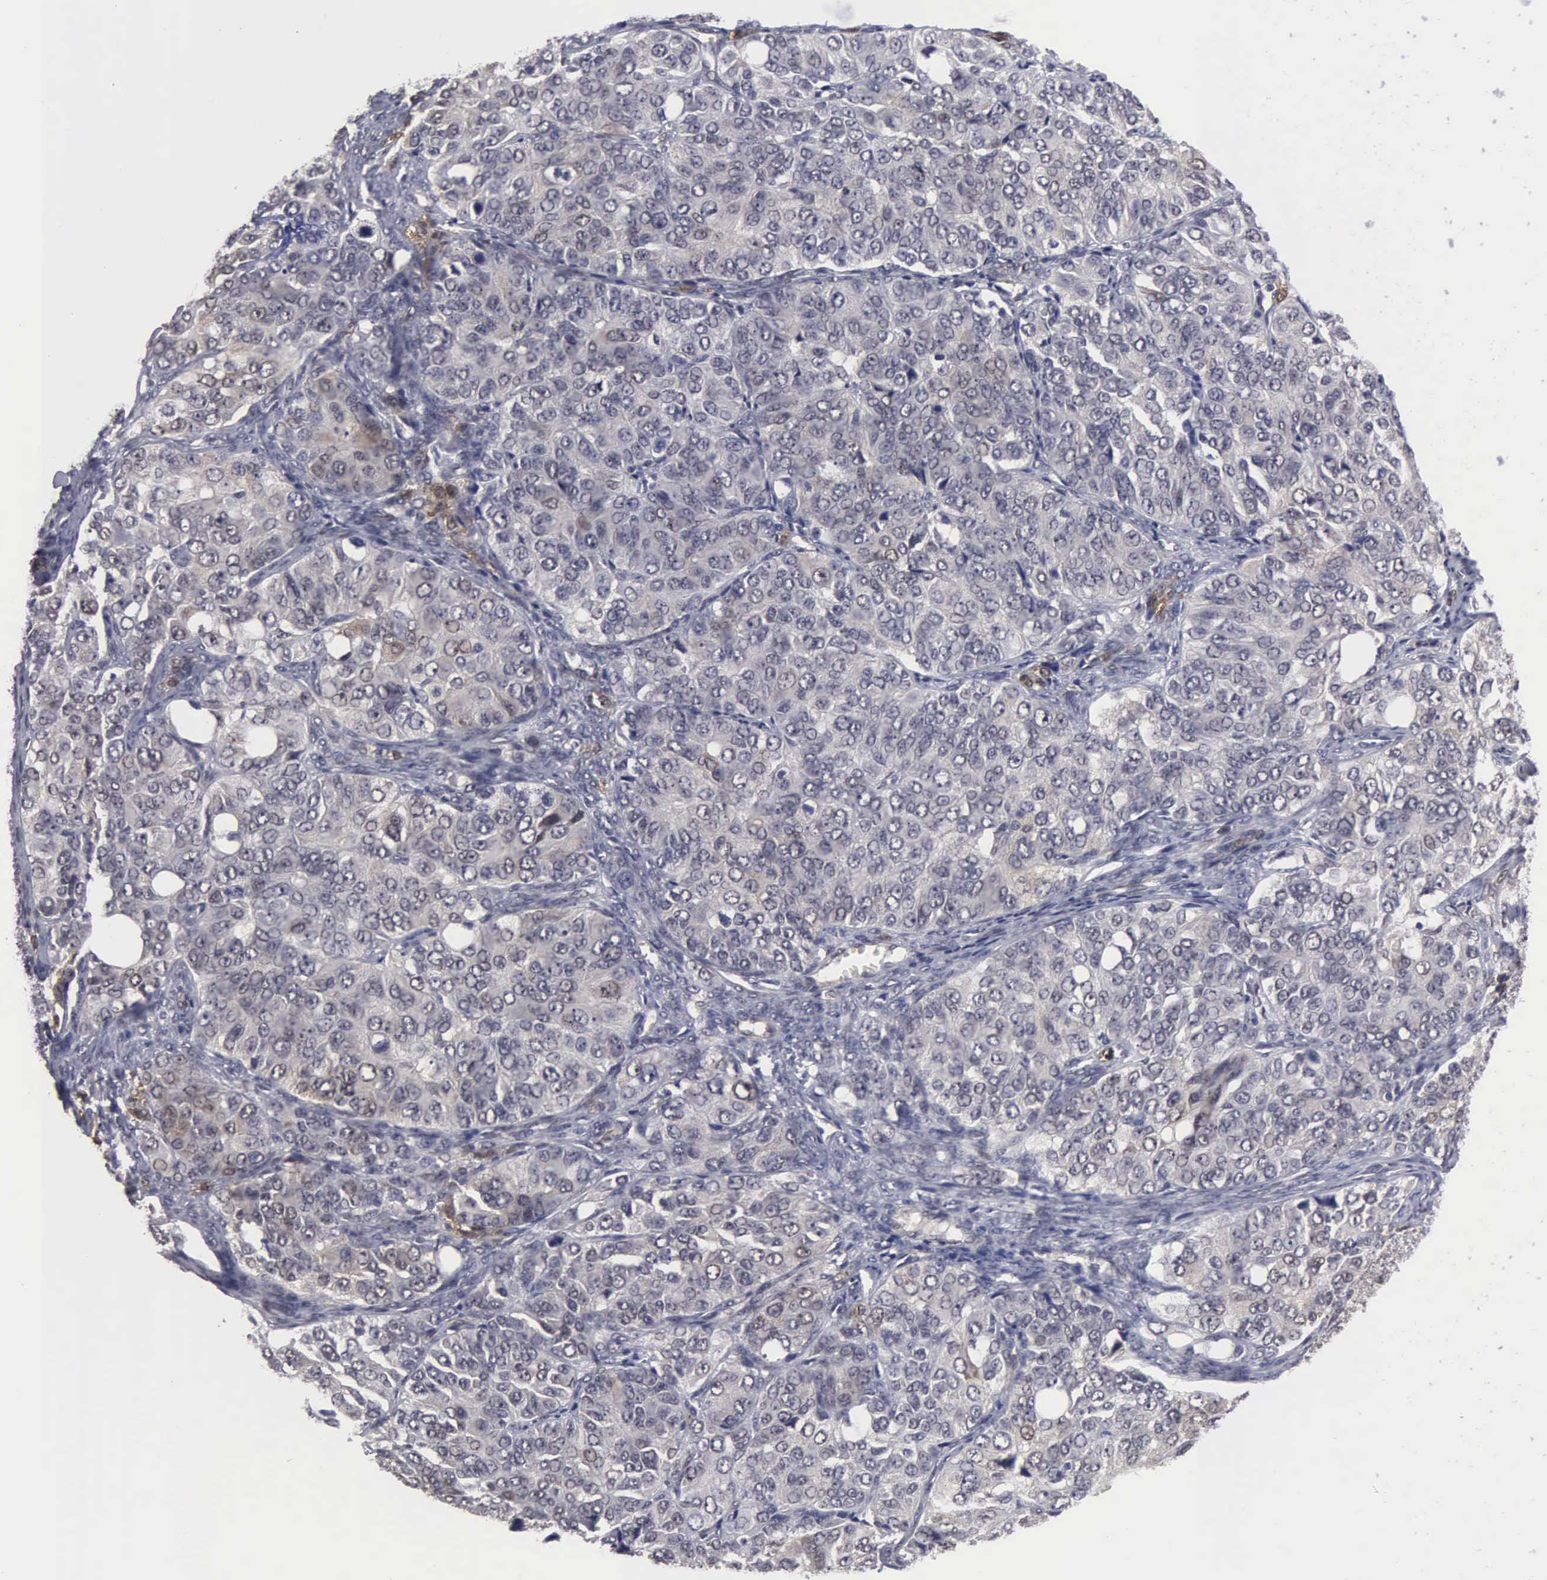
{"staining": {"intensity": "negative", "quantity": "none", "location": "none"}, "tissue": "ovarian cancer", "cell_type": "Tumor cells", "image_type": "cancer", "snomed": [{"axis": "morphology", "description": "Carcinoma, endometroid"}, {"axis": "topography", "description": "Ovary"}], "caption": "Histopathology image shows no protein positivity in tumor cells of ovarian endometroid carcinoma tissue.", "gene": "ZBTB33", "patient": {"sex": "female", "age": 51}}